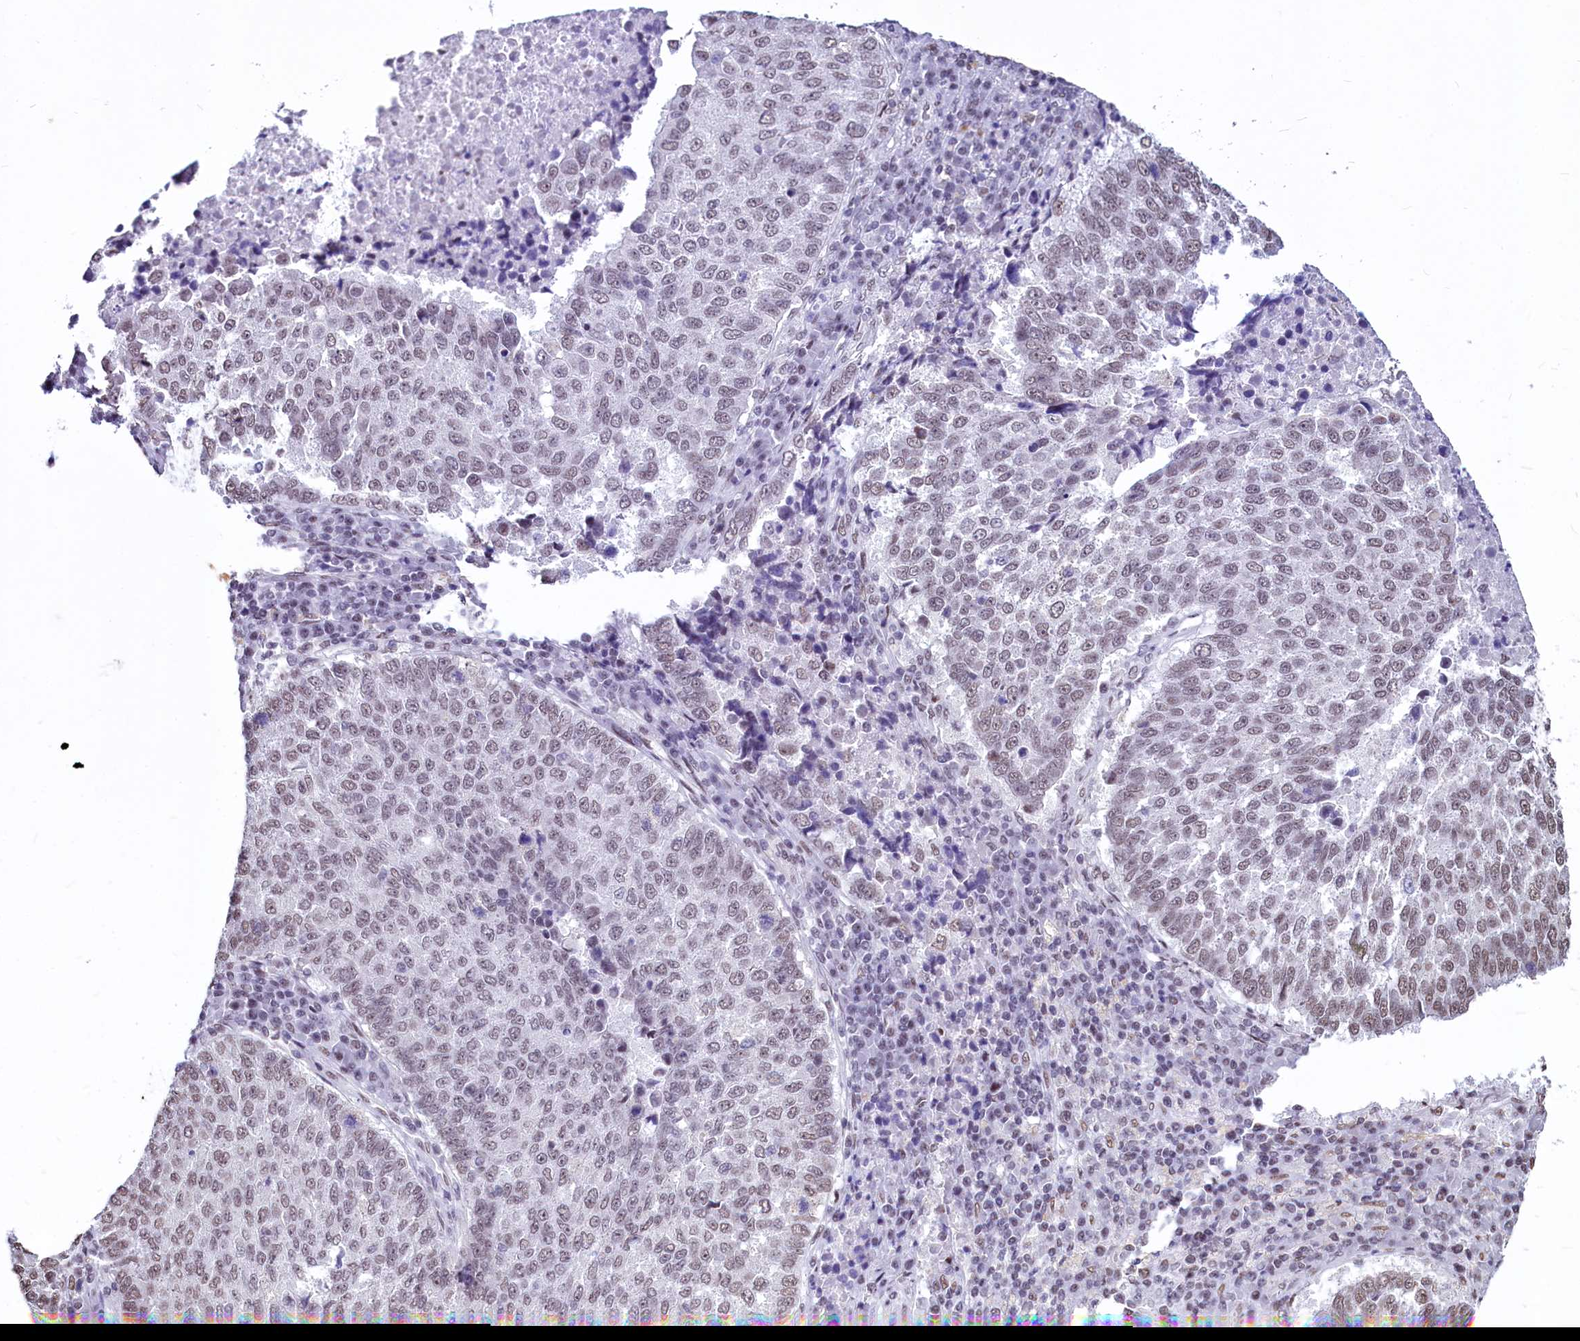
{"staining": {"intensity": "weak", "quantity": "25%-75%", "location": "nuclear"}, "tissue": "lung cancer", "cell_type": "Tumor cells", "image_type": "cancer", "snomed": [{"axis": "morphology", "description": "Squamous cell carcinoma, NOS"}, {"axis": "topography", "description": "Lung"}], "caption": "Brown immunohistochemical staining in lung cancer (squamous cell carcinoma) demonstrates weak nuclear staining in about 25%-75% of tumor cells. (brown staining indicates protein expression, while blue staining denotes nuclei).", "gene": "PARPBP", "patient": {"sex": "male", "age": 73}}